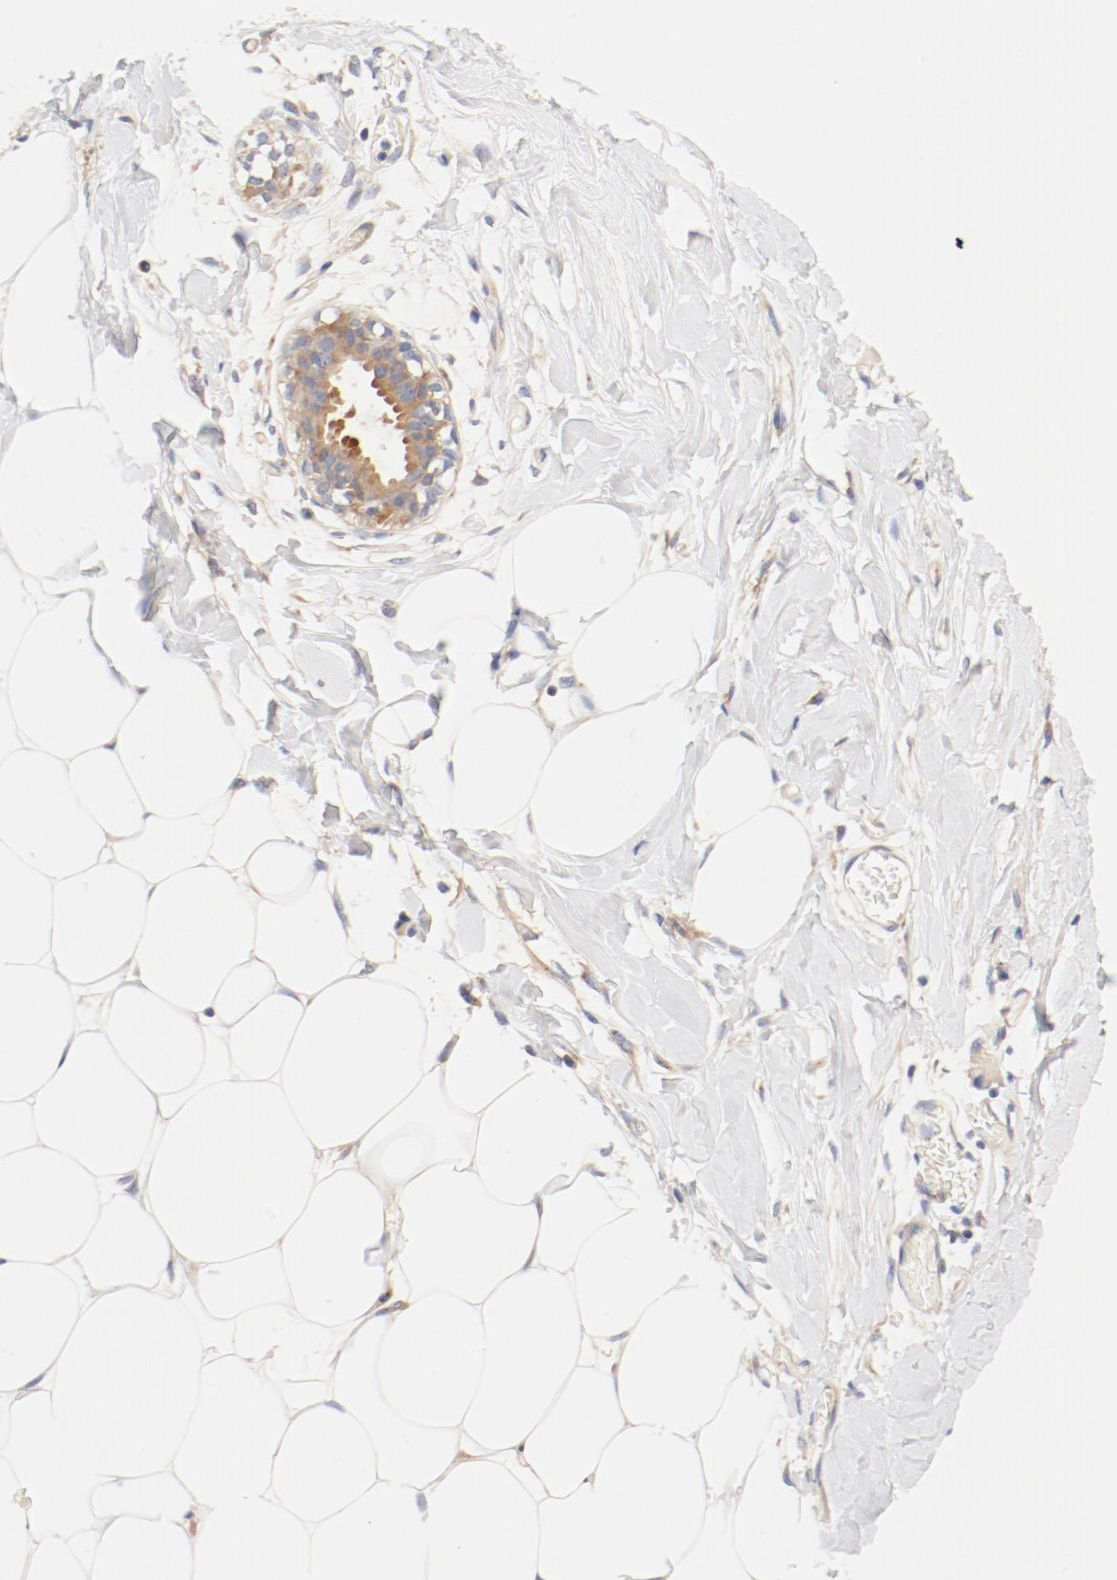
{"staining": {"intensity": "negative", "quantity": "none", "location": "none"}, "tissue": "breast", "cell_type": "Adipocytes", "image_type": "normal", "snomed": [{"axis": "morphology", "description": "Normal tissue, NOS"}, {"axis": "topography", "description": "Breast"}, {"axis": "topography", "description": "Adipose tissue"}], "caption": "Immunohistochemistry (IHC) photomicrograph of normal breast: human breast stained with DAB demonstrates no significant protein expression in adipocytes. (DAB (3,3'-diaminobenzidine) IHC, high magnification).", "gene": "DYNC1H1", "patient": {"sex": "female", "age": 25}}